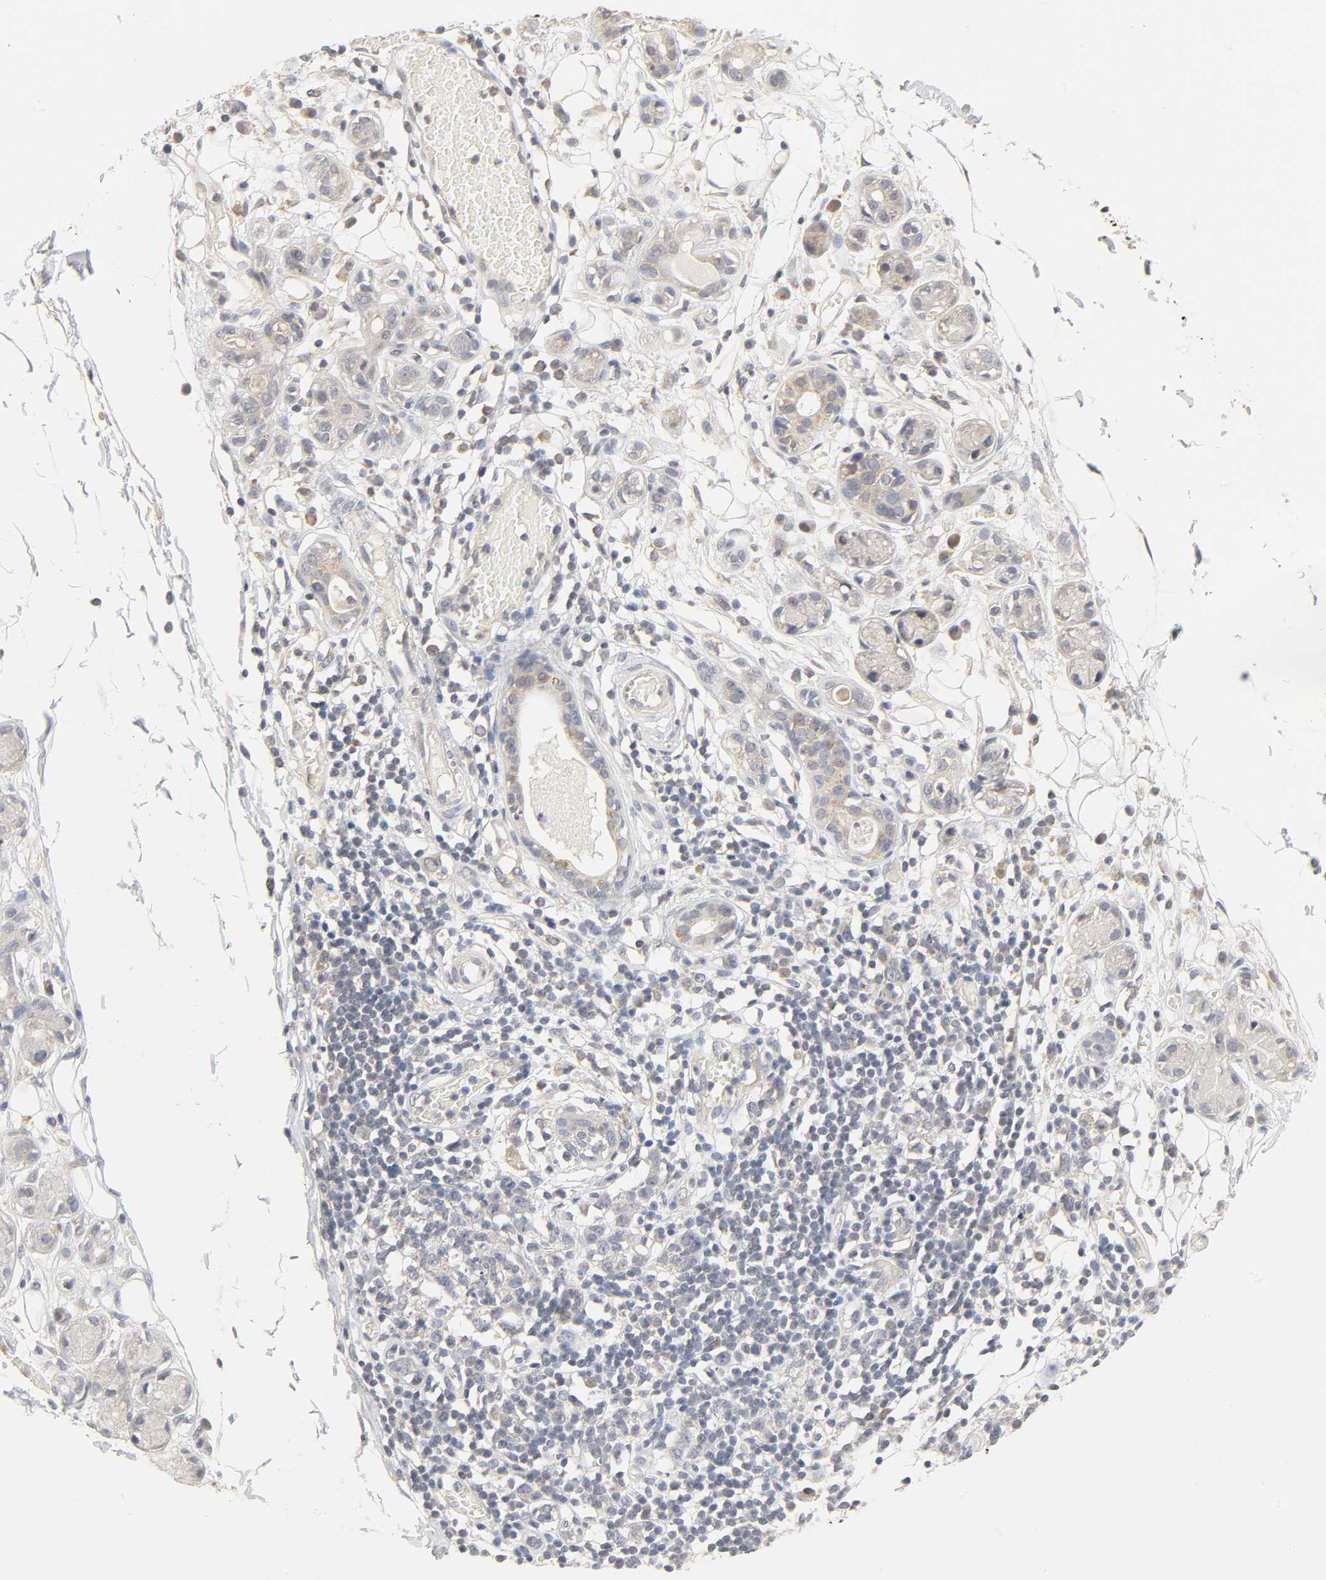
{"staining": {"intensity": "weak", "quantity": "25%-75%", "location": "cytoplasmic/membranous"}, "tissue": "adipose tissue", "cell_type": "Adipocytes", "image_type": "normal", "snomed": [{"axis": "morphology", "description": "Normal tissue, NOS"}, {"axis": "morphology", "description": "Inflammation, NOS"}, {"axis": "topography", "description": "Vascular tissue"}, {"axis": "topography", "description": "Salivary gland"}], "caption": "Immunohistochemistry (IHC) histopathology image of unremarkable adipose tissue: adipose tissue stained using immunohistochemistry (IHC) demonstrates low levels of weak protein expression localized specifically in the cytoplasmic/membranous of adipocytes, appearing as a cytoplasmic/membranous brown color.", "gene": "CLEC4E", "patient": {"sex": "female", "age": 75}}